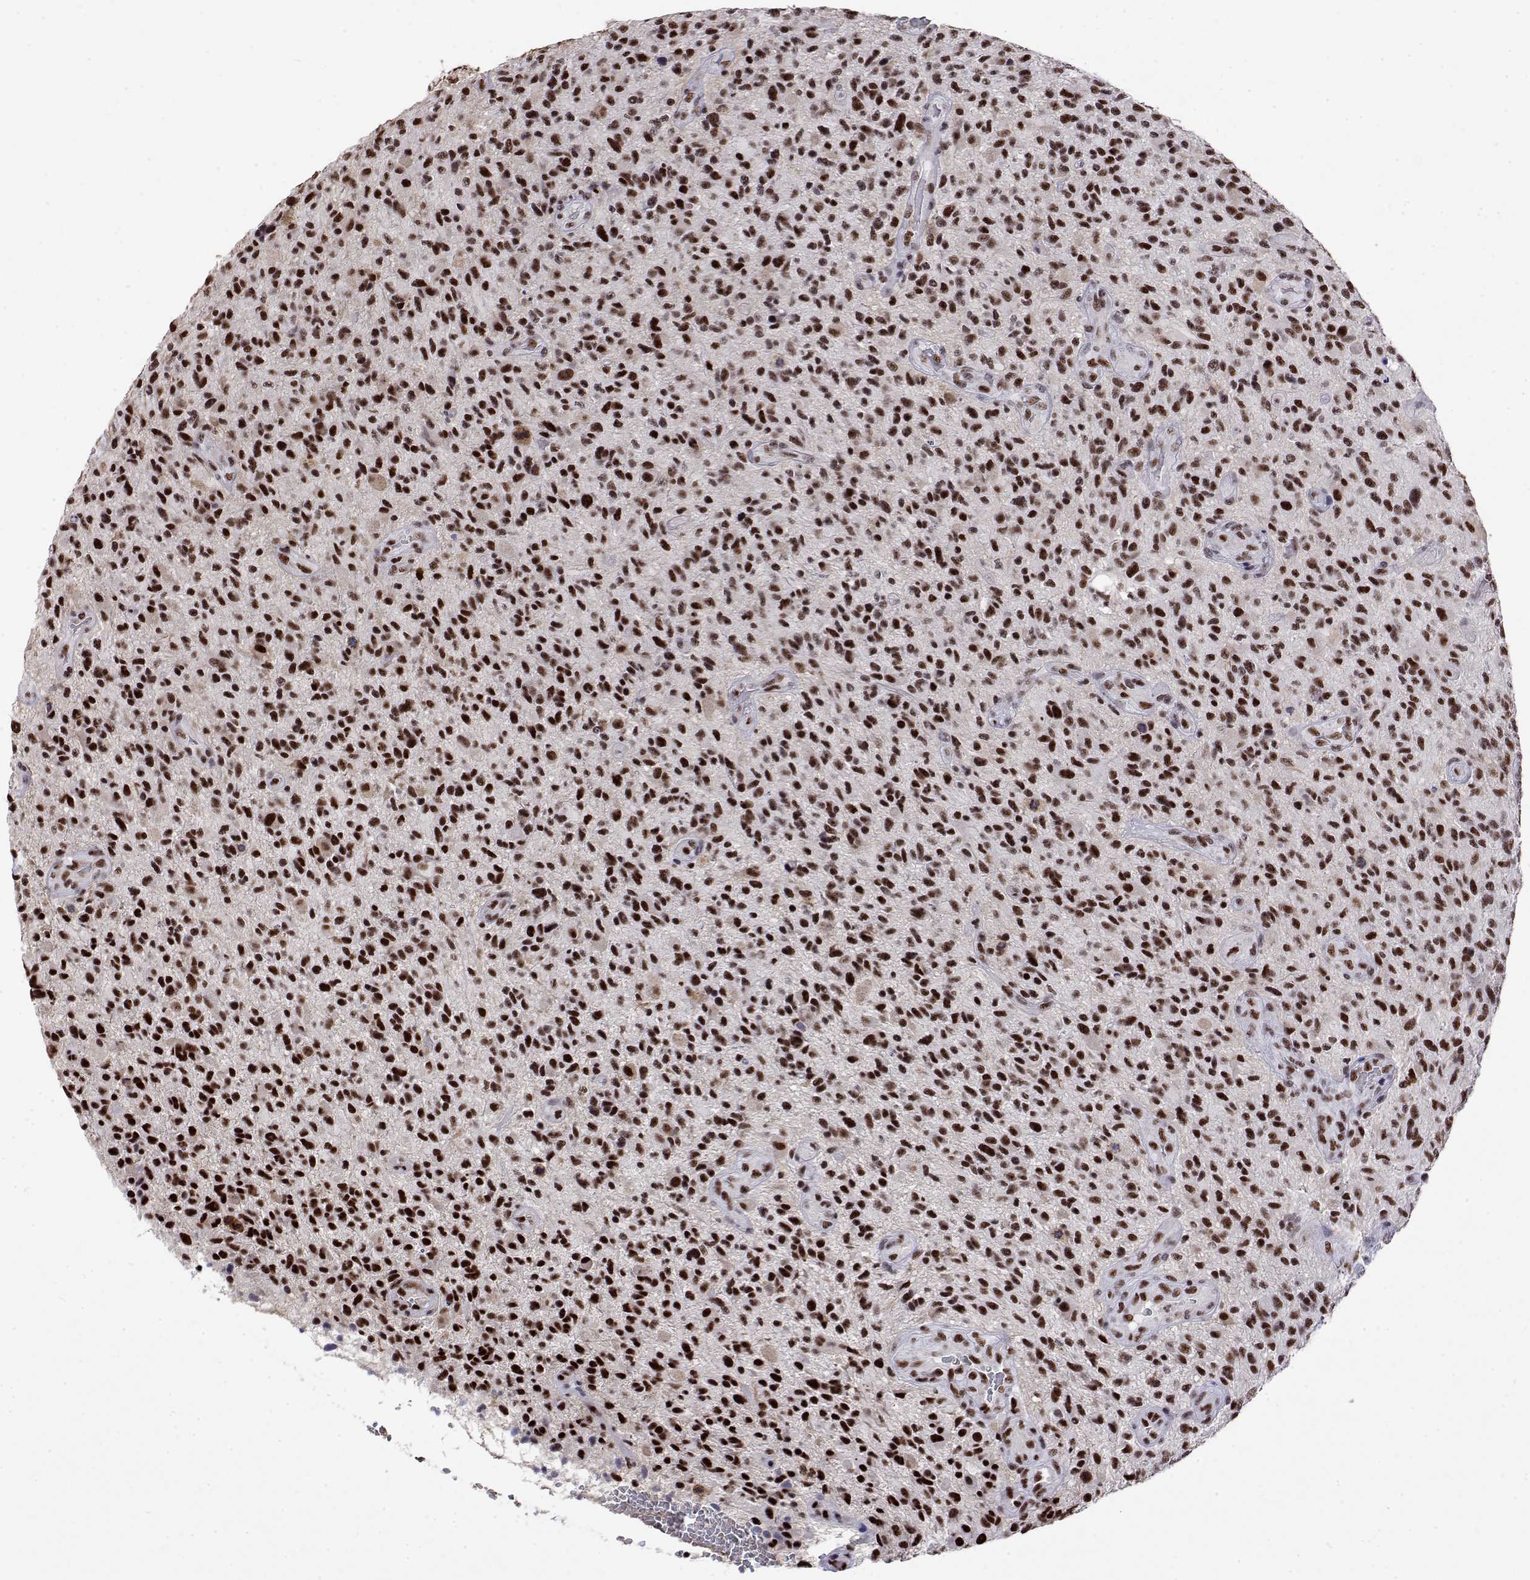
{"staining": {"intensity": "strong", "quantity": ">75%", "location": "nuclear"}, "tissue": "glioma", "cell_type": "Tumor cells", "image_type": "cancer", "snomed": [{"axis": "morphology", "description": "Glioma, malignant, High grade"}, {"axis": "topography", "description": "Brain"}], "caption": "A photomicrograph of malignant glioma (high-grade) stained for a protein demonstrates strong nuclear brown staining in tumor cells.", "gene": "POLDIP3", "patient": {"sex": "male", "age": 47}}